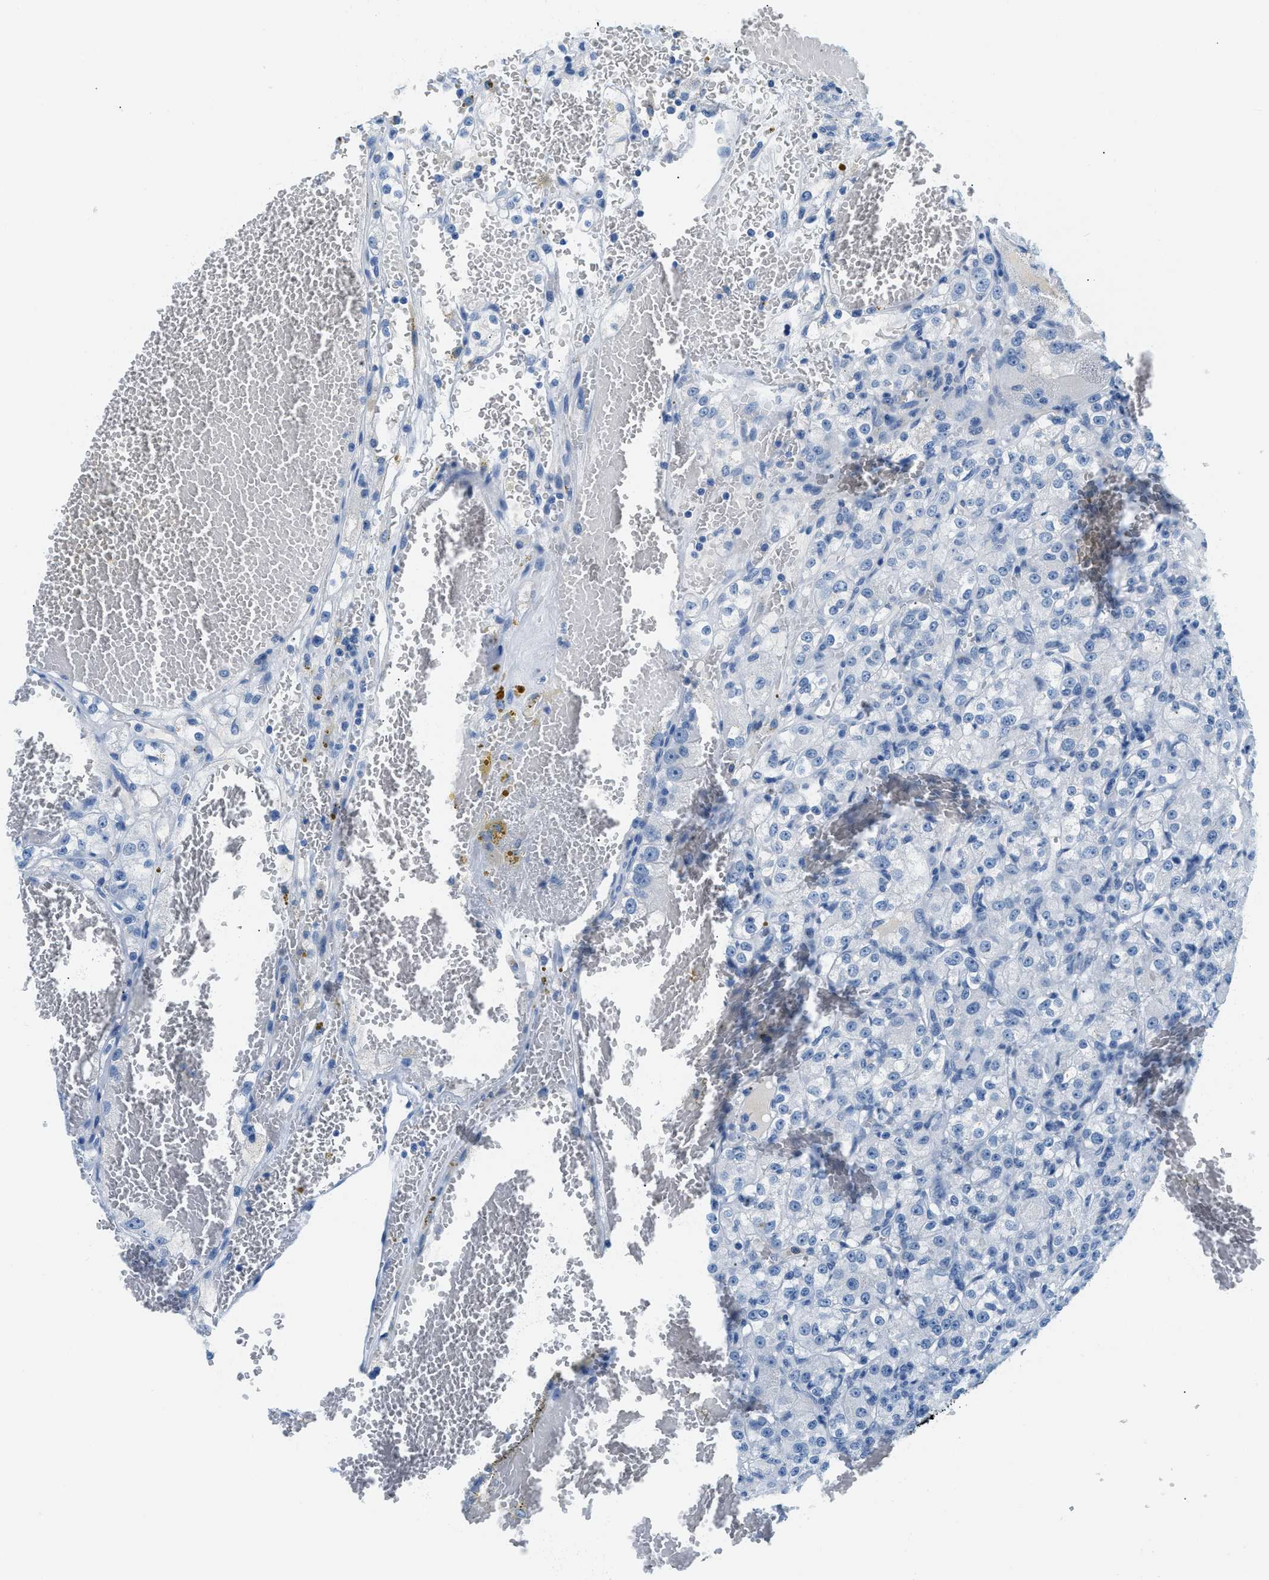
{"staining": {"intensity": "negative", "quantity": "none", "location": "none"}, "tissue": "renal cancer", "cell_type": "Tumor cells", "image_type": "cancer", "snomed": [{"axis": "morphology", "description": "Normal tissue, NOS"}, {"axis": "morphology", "description": "Adenocarcinoma, NOS"}, {"axis": "topography", "description": "Kidney"}], "caption": "Human renal adenocarcinoma stained for a protein using immunohistochemistry demonstrates no expression in tumor cells.", "gene": "STXBP2", "patient": {"sex": "male", "age": 61}}